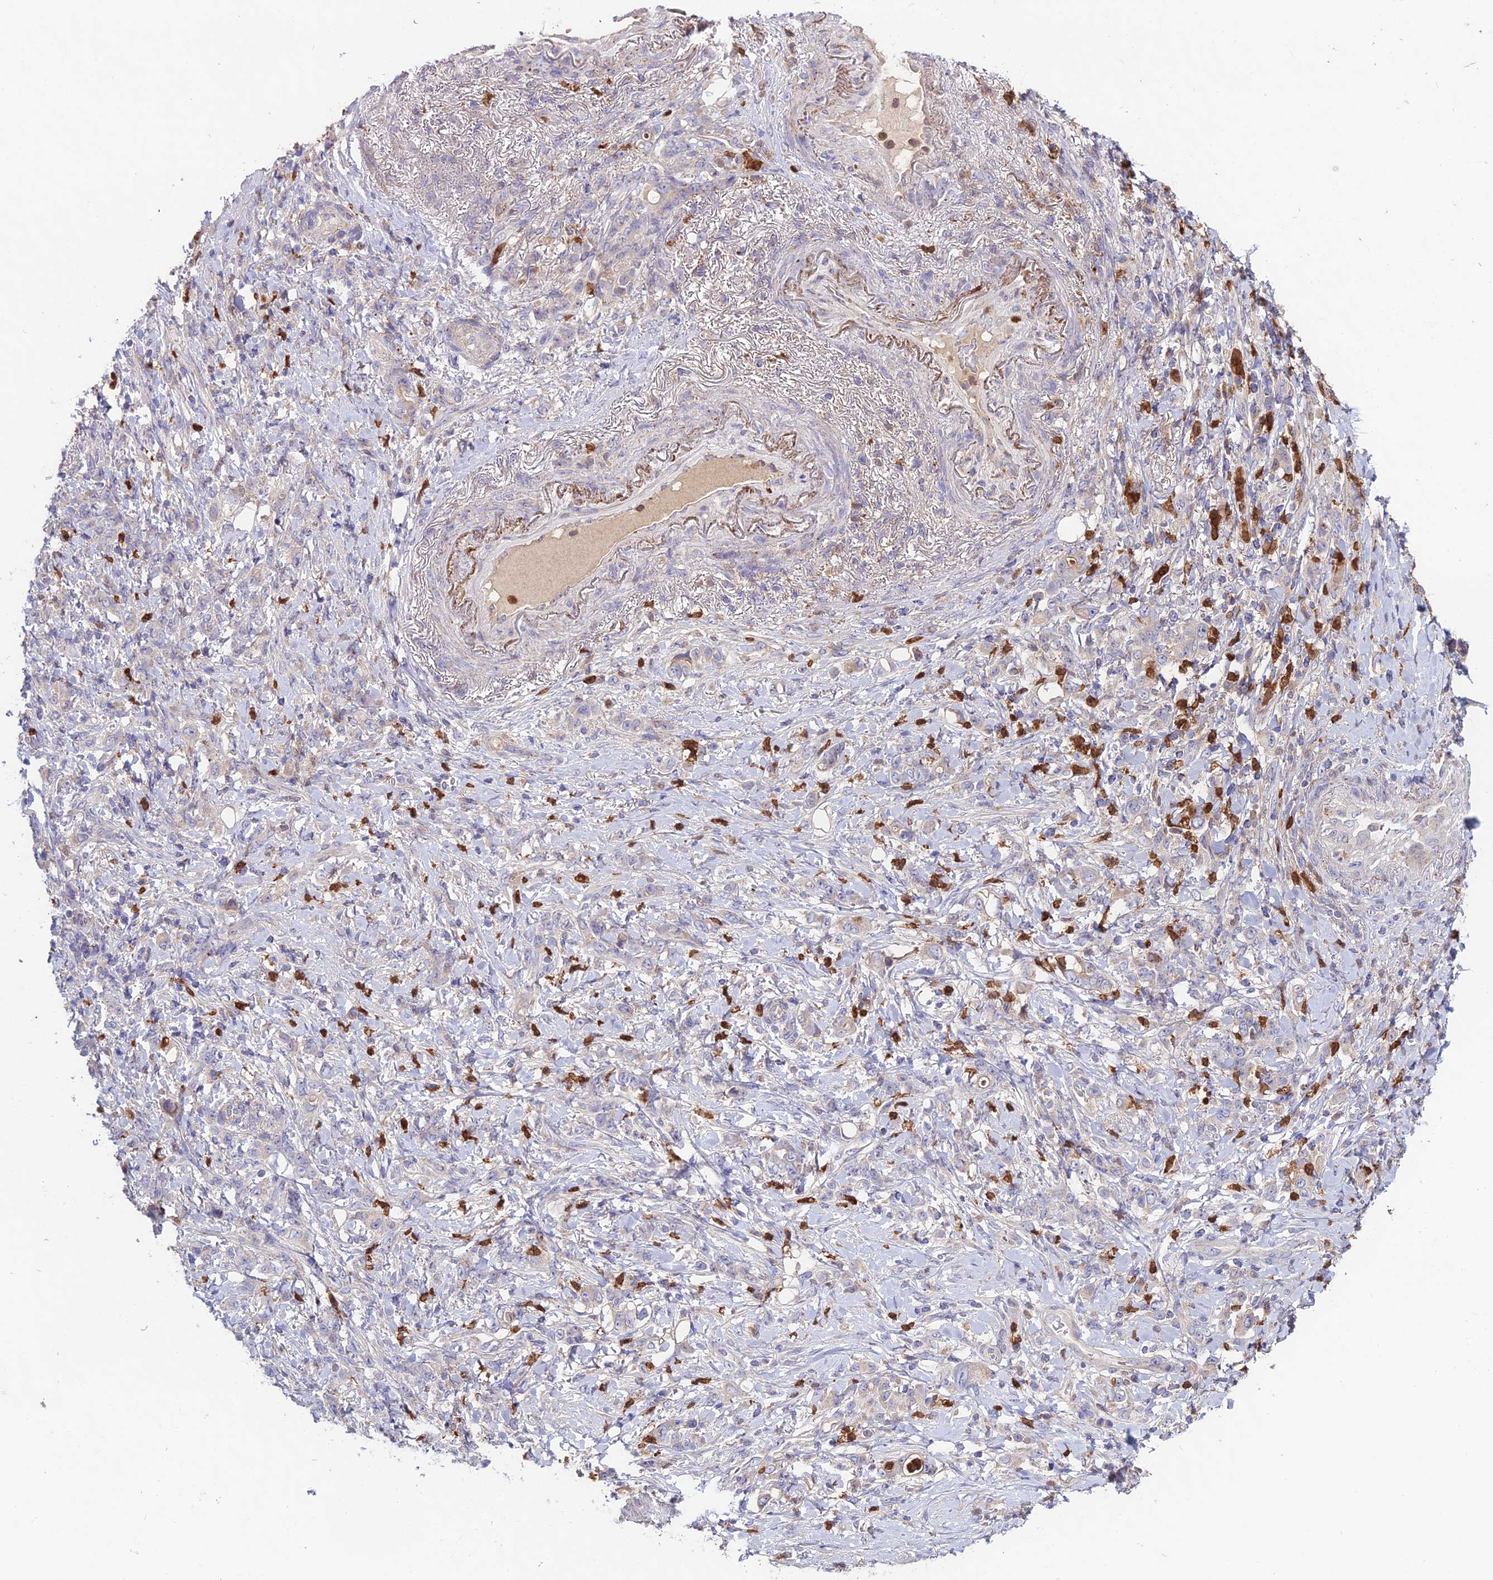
{"staining": {"intensity": "negative", "quantity": "none", "location": "none"}, "tissue": "stomach cancer", "cell_type": "Tumor cells", "image_type": "cancer", "snomed": [{"axis": "morphology", "description": "Normal tissue, NOS"}, {"axis": "morphology", "description": "Adenocarcinoma, NOS"}, {"axis": "topography", "description": "Stomach"}], "caption": "This image is of stomach cancer (adenocarcinoma) stained with immunohistochemistry to label a protein in brown with the nuclei are counter-stained blue. There is no staining in tumor cells. Nuclei are stained in blue.", "gene": "EID2", "patient": {"sex": "female", "age": 79}}